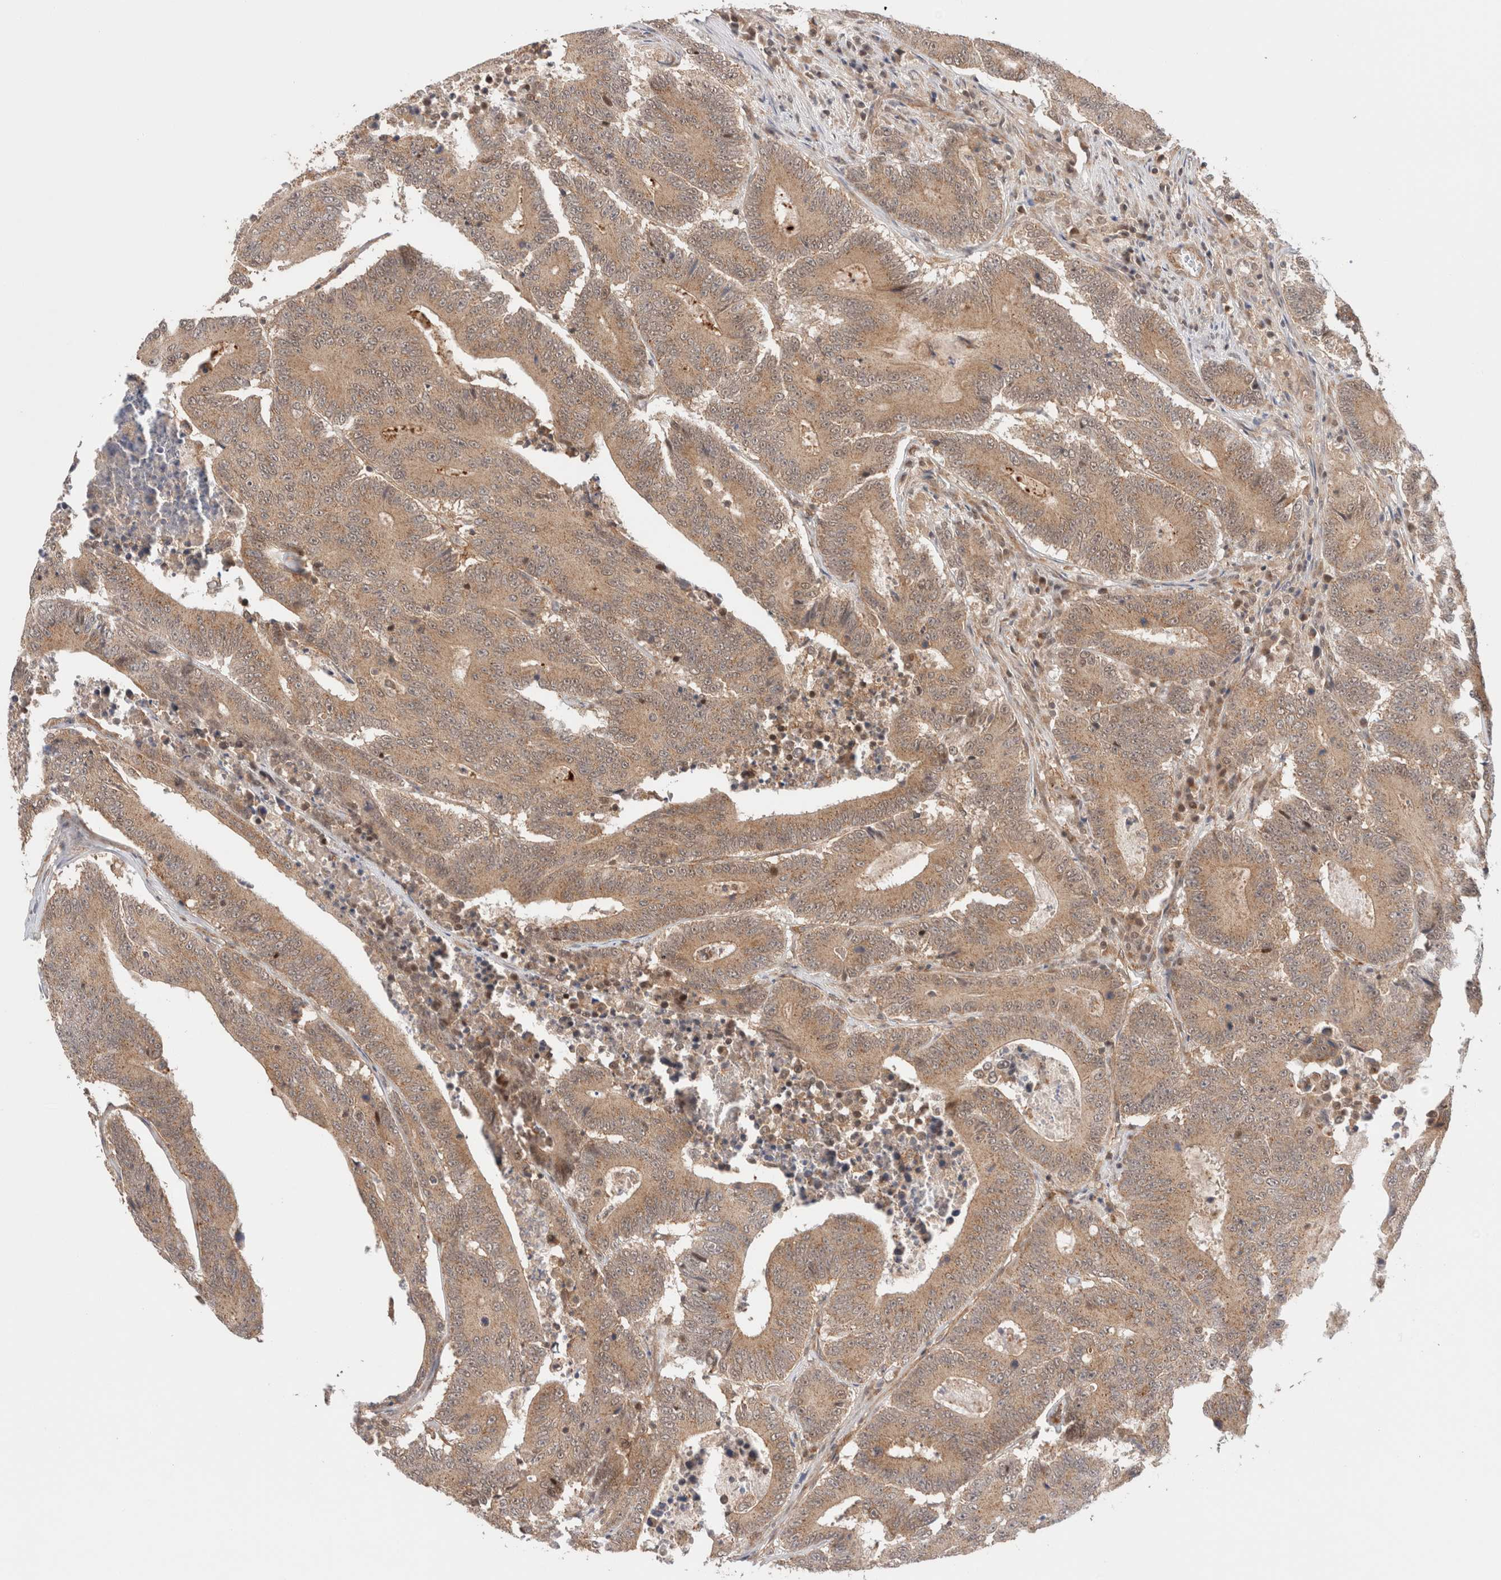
{"staining": {"intensity": "moderate", "quantity": ">75%", "location": "cytoplasmic/membranous"}, "tissue": "colorectal cancer", "cell_type": "Tumor cells", "image_type": "cancer", "snomed": [{"axis": "morphology", "description": "Adenocarcinoma, NOS"}, {"axis": "topography", "description": "Colon"}], "caption": "An image of colorectal adenocarcinoma stained for a protein shows moderate cytoplasmic/membranous brown staining in tumor cells.", "gene": "SIKE1", "patient": {"sex": "male", "age": 83}}